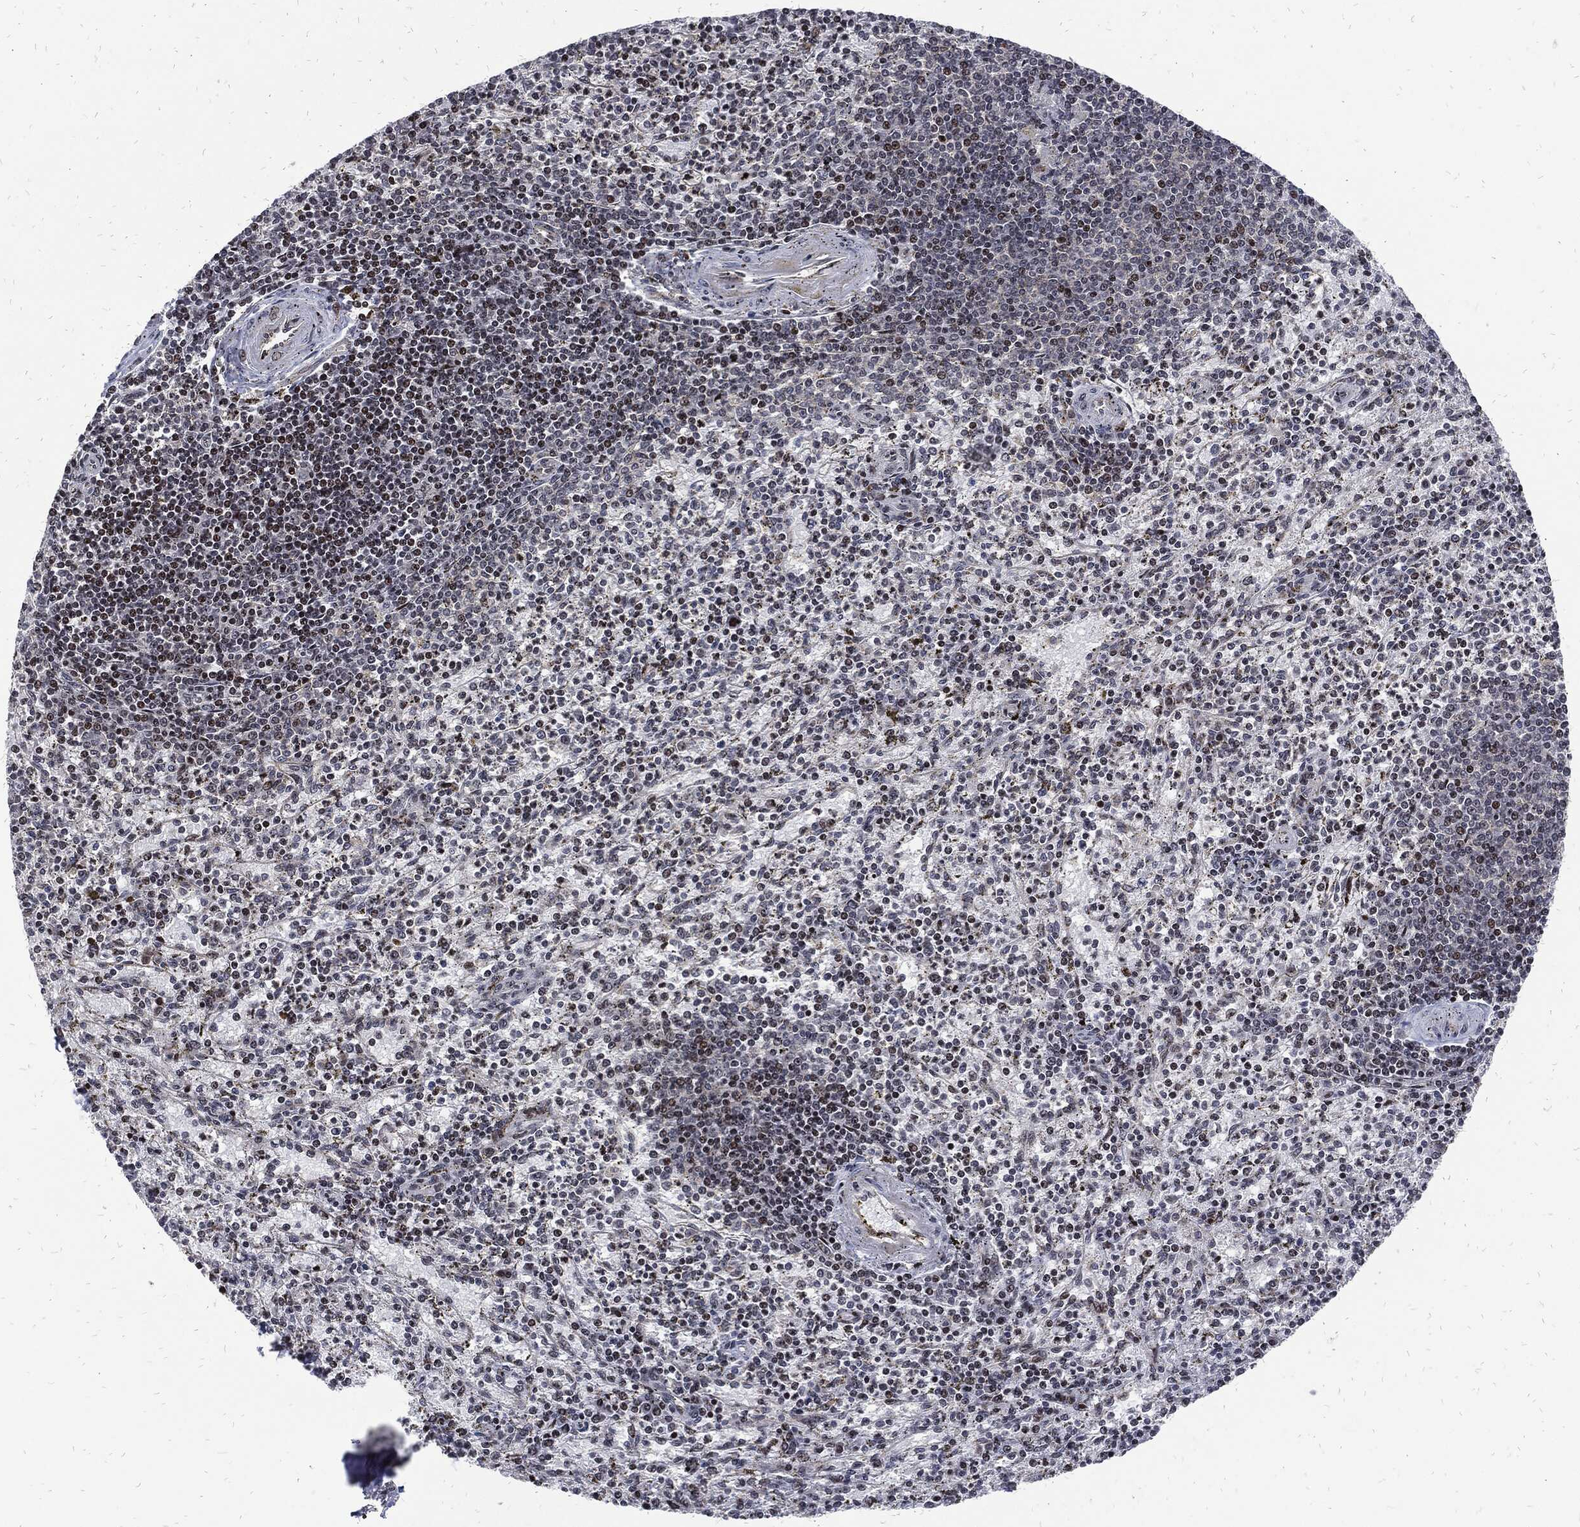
{"staining": {"intensity": "strong", "quantity": "<25%", "location": "nuclear"}, "tissue": "spleen", "cell_type": "Cells in red pulp", "image_type": "normal", "snomed": [{"axis": "morphology", "description": "Normal tissue, NOS"}, {"axis": "topography", "description": "Spleen"}], "caption": "Spleen stained with DAB immunohistochemistry (IHC) exhibits medium levels of strong nuclear positivity in approximately <25% of cells in red pulp. The staining is performed using DAB (3,3'-diaminobenzidine) brown chromogen to label protein expression. The nuclei are counter-stained blue using hematoxylin.", "gene": "ZNF775", "patient": {"sex": "female", "age": 37}}